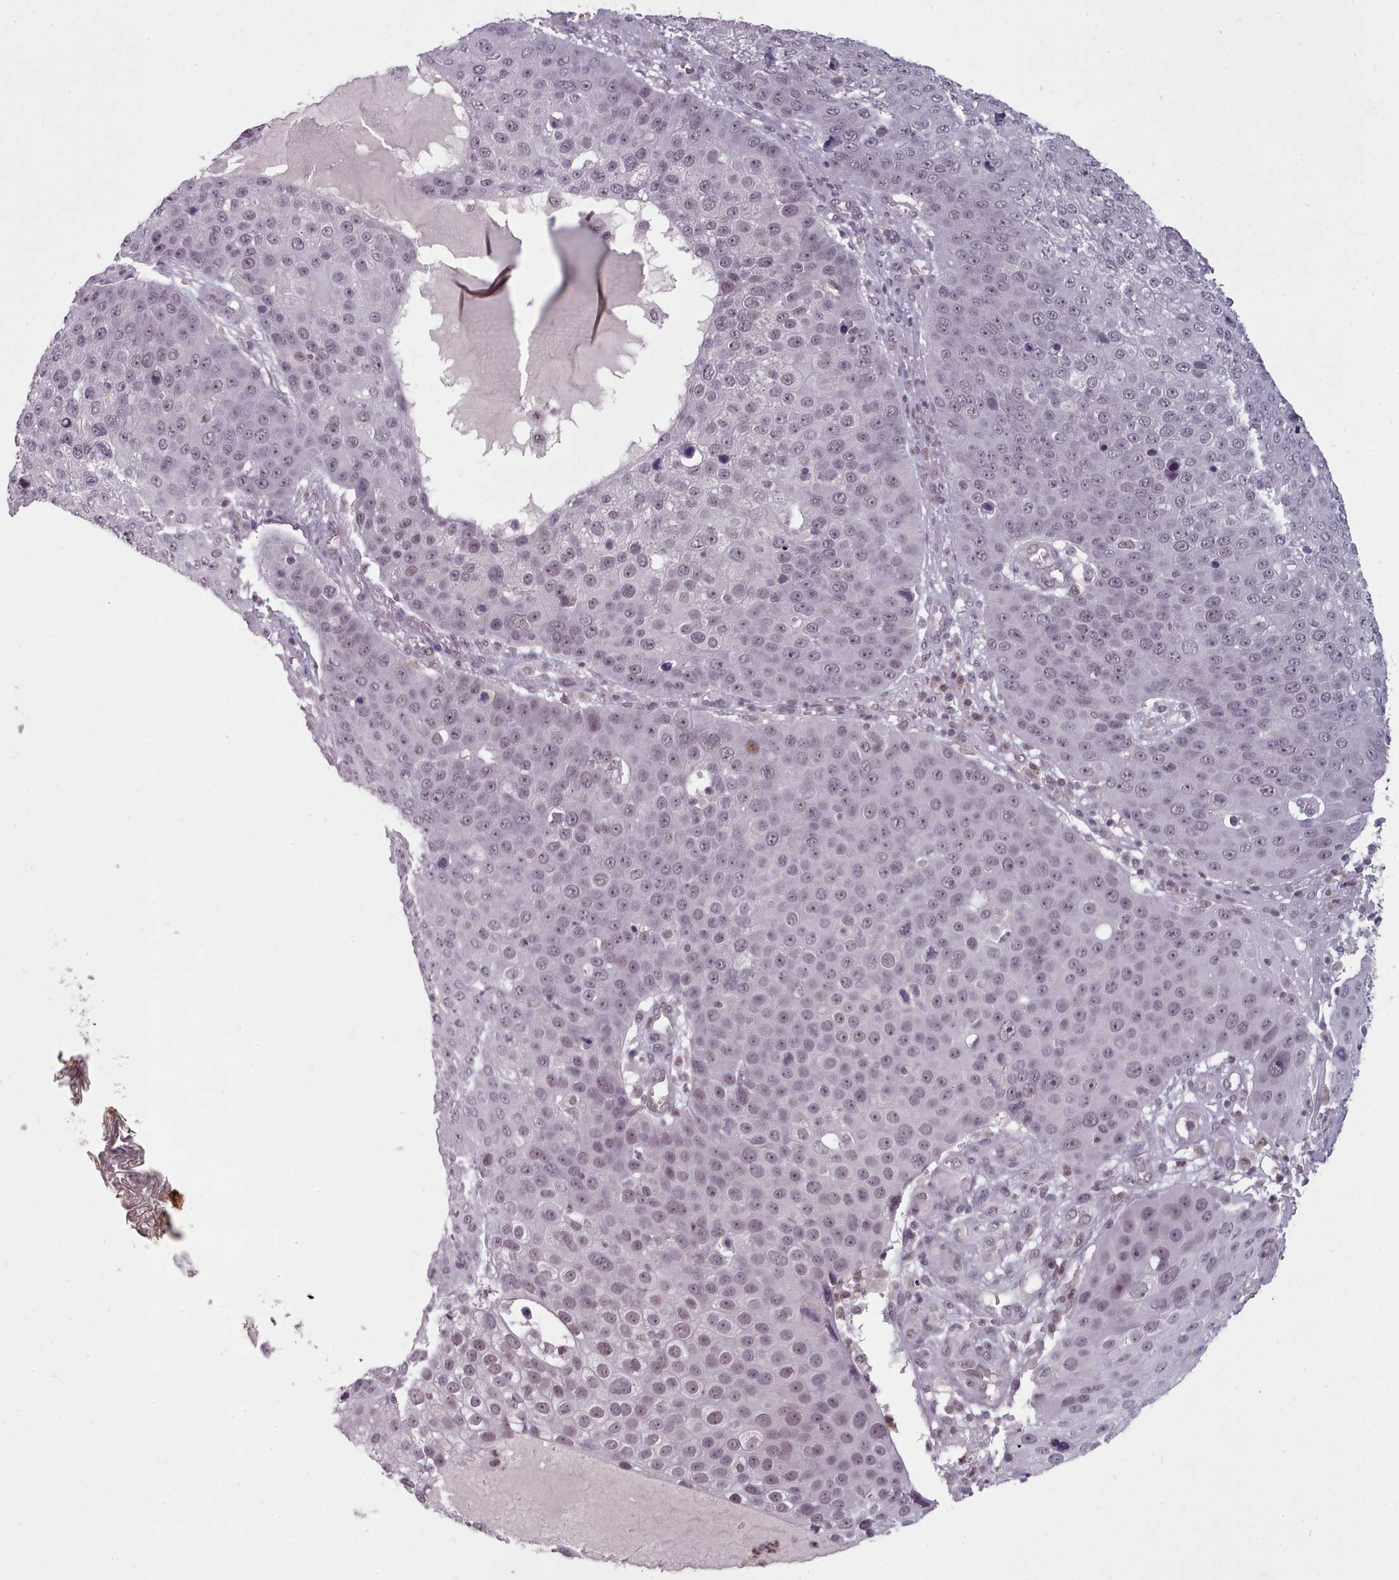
{"staining": {"intensity": "weak", "quantity": "25%-75%", "location": "nuclear"}, "tissue": "skin cancer", "cell_type": "Tumor cells", "image_type": "cancer", "snomed": [{"axis": "morphology", "description": "Squamous cell carcinoma, NOS"}, {"axis": "topography", "description": "Skin"}], "caption": "Protein staining of squamous cell carcinoma (skin) tissue displays weak nuclear expression in about 25%-75% of tumor cells.", "gene": "SRSF9", "patient": {"sex": "male", "age": 71}}